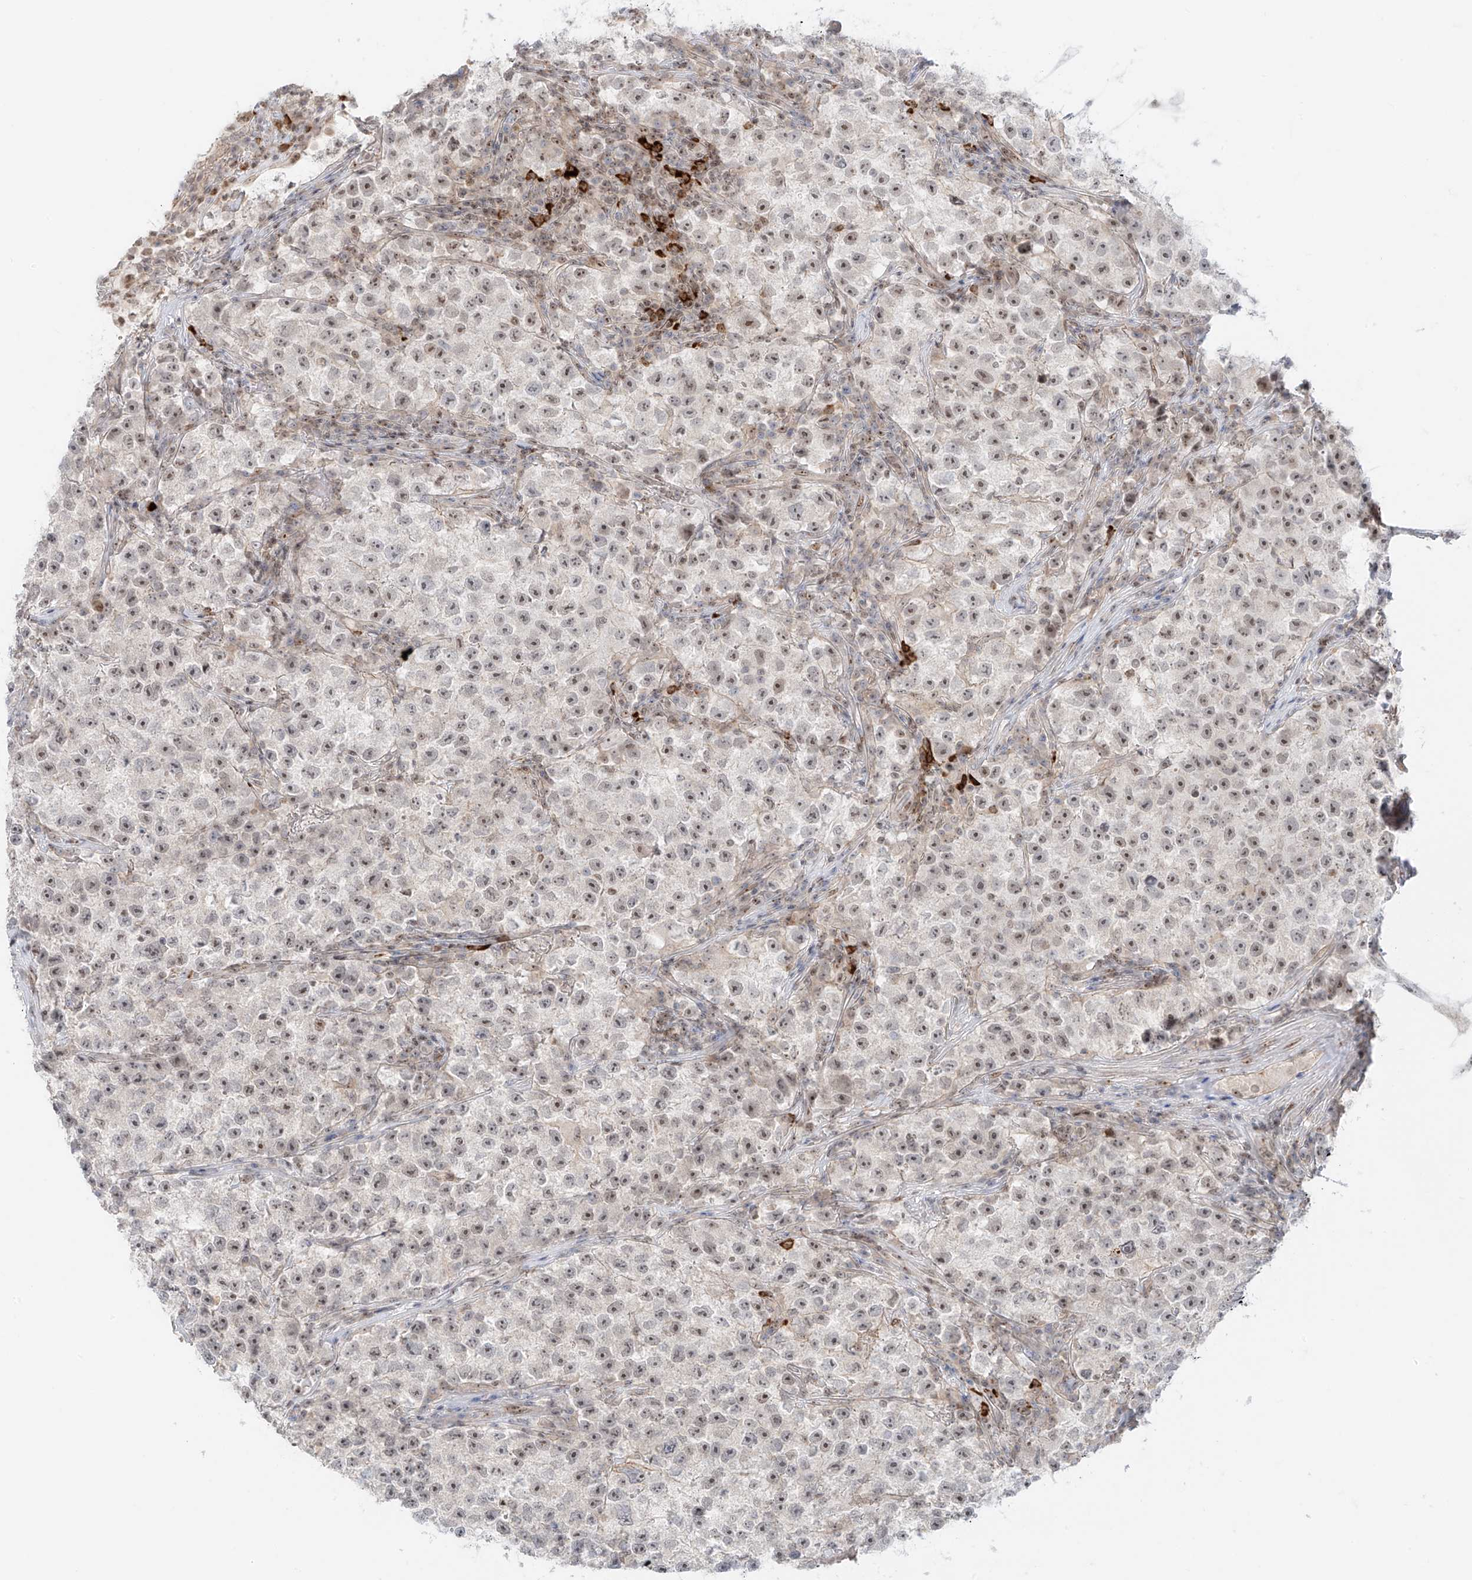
{"staining": {"intensity": "weak", "quantity": "<25%", "location": "cytoplasmic/membranous"}, "tissue": "testis cancer", "cell_type": "Tumor cells", "image_type": "cancer", "snomed": [{"axis": "morphology", "description": "Seminoma, NOS"}, {"axis": "topography", "description": "Testis"}], "caption": "The immunohistochemistry micrograph has no significant expression in tumor cells of testis cancer (seminoma) tissue.", "gene": "ZNF512", "patient": {"sex": "male", "age": 22}}